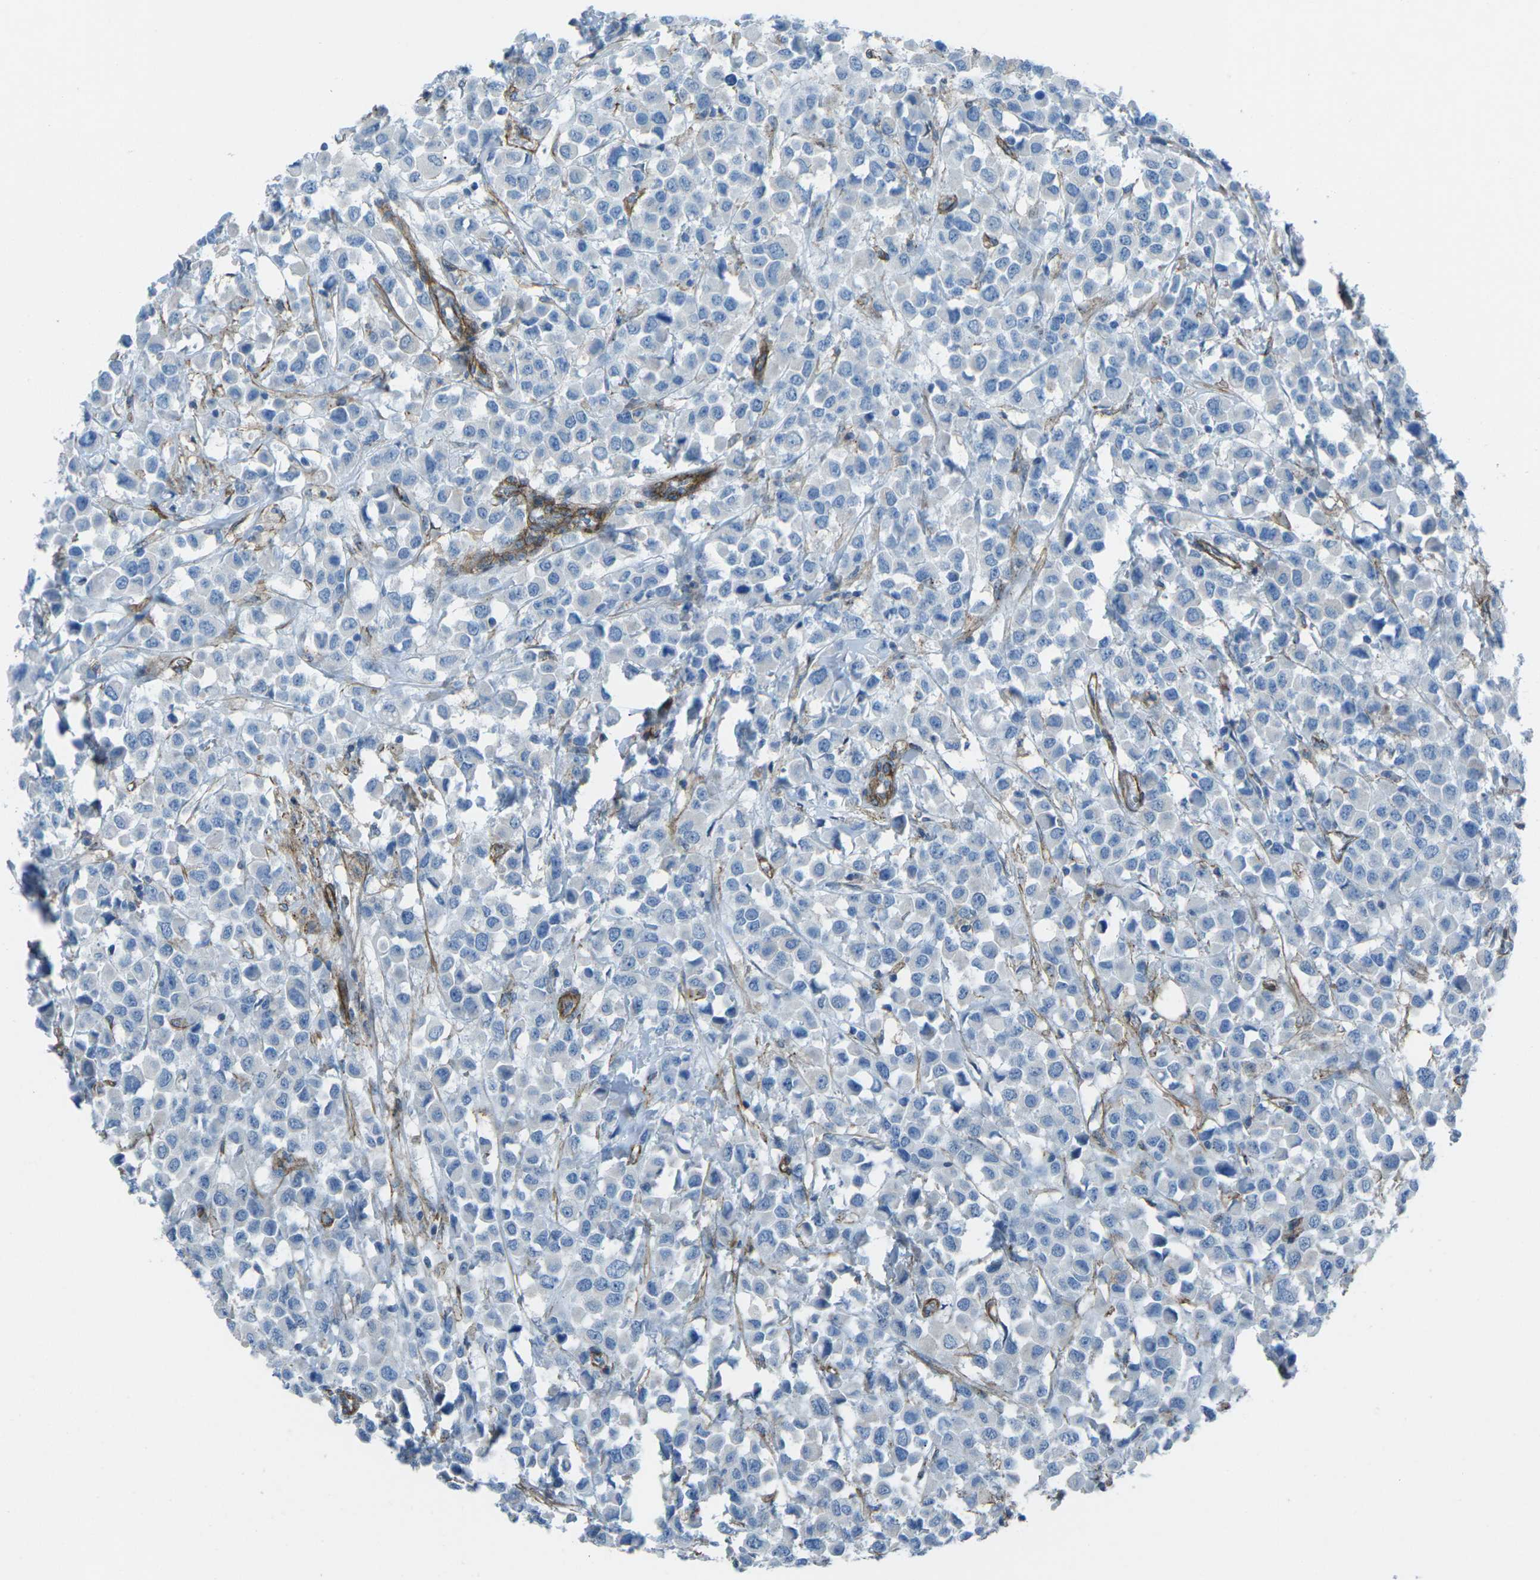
{"staining": {"intensity": "negative", "quantity": "none", "location": "none"}, "tissue": "breast cancer", "cell_type": "Tumor cells", "image_type": "cancer", "snomed": [{"axis": "morphology", "description": "Duct carcinoma"}, {"axis": "topography", "description": "Breast"}], "caption": "A micrograph of human breast intraductal carcinoma is negative for staining in tumor cells.", "gene": "UTRN", "patient": {"sex": "female", "age": 61}}